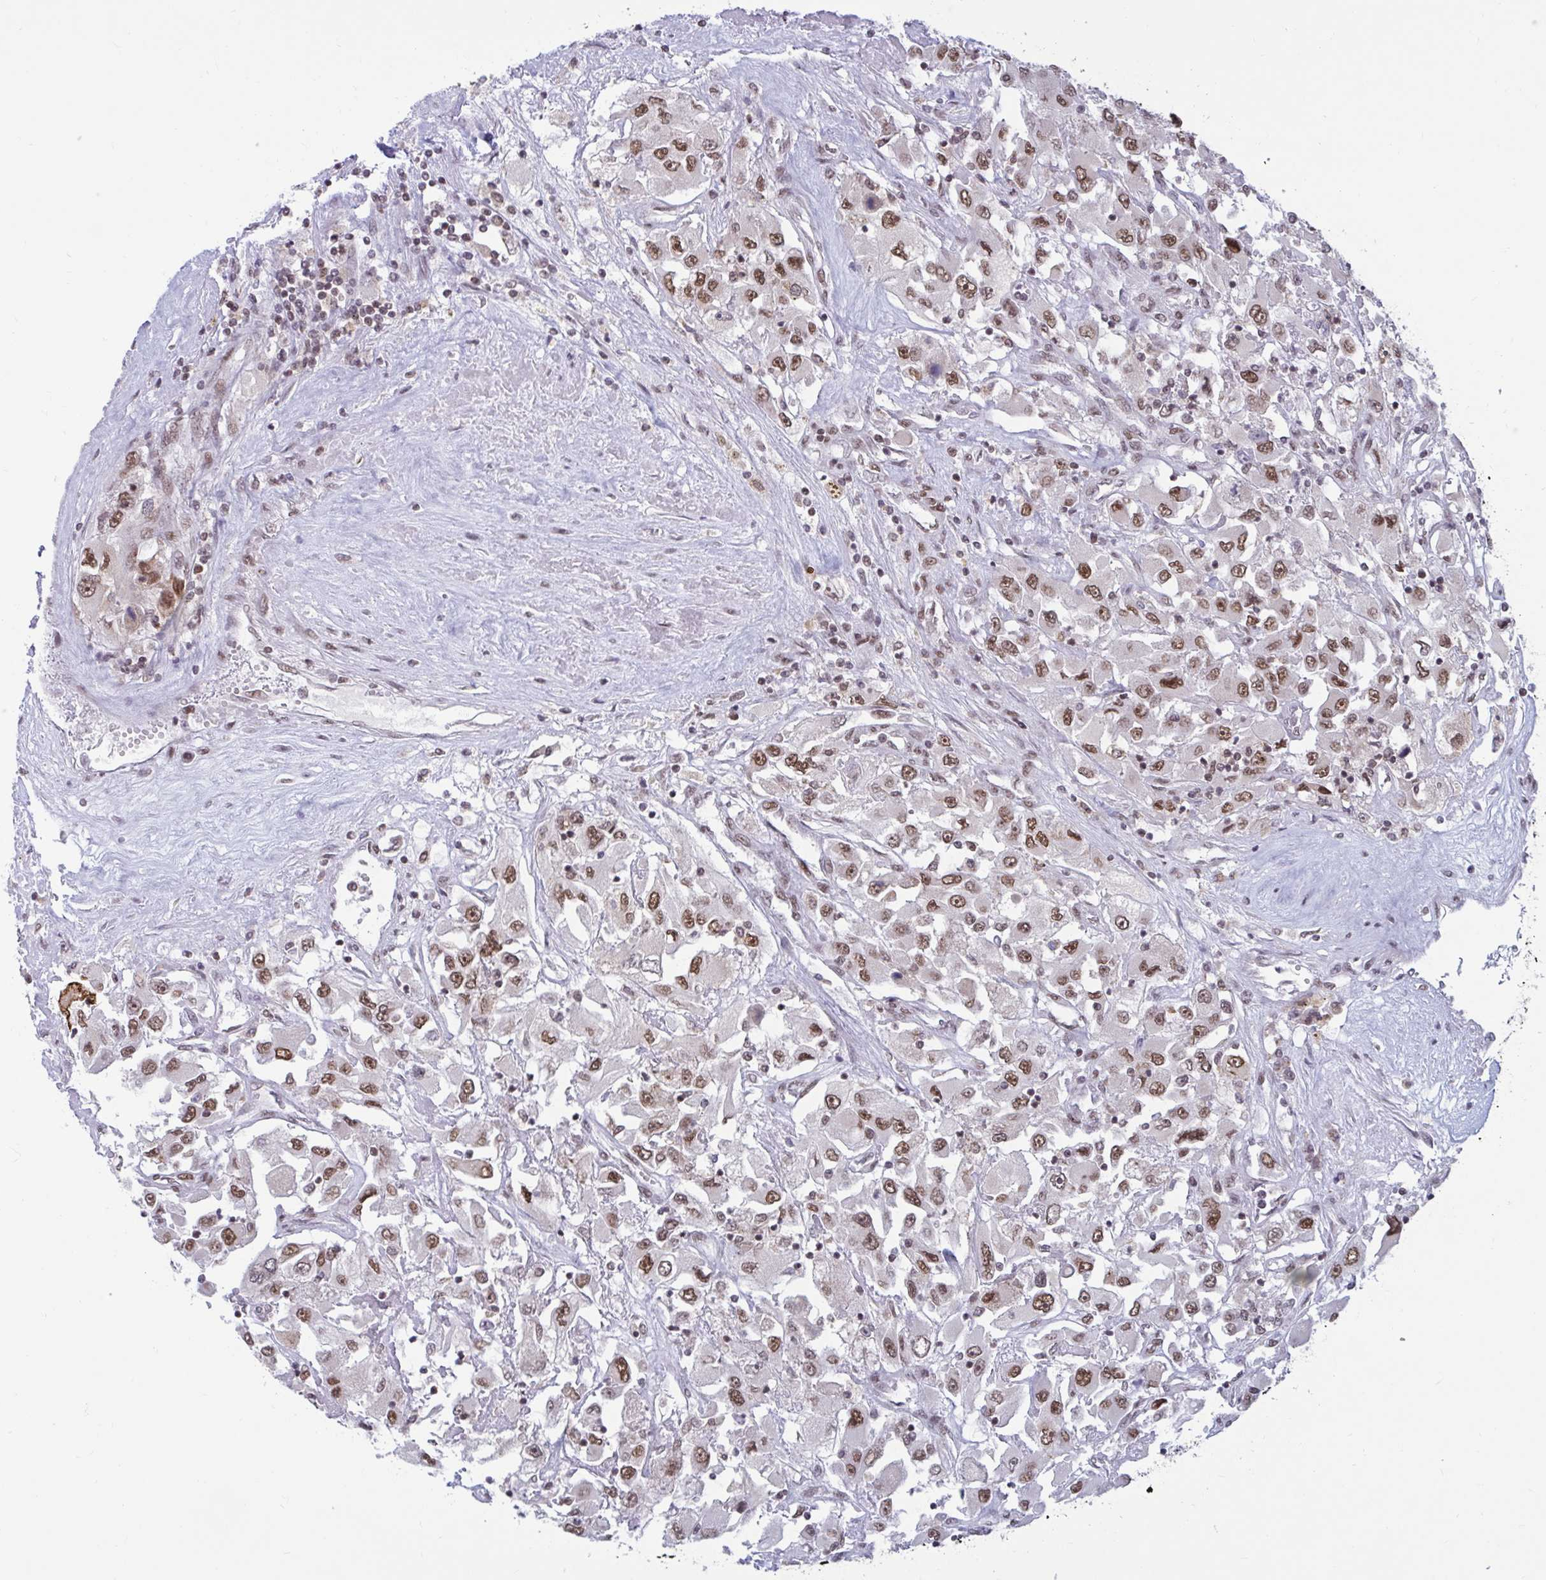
{"staining": {"intensity": "moderate", "quantity": ">75%", "location": "nuclear"}, "tissue": "renal cancer", "cell_type": "Tumor cells", "image_type": "cancer", "snomed": [{"axis": "morphology", "description": "Adenocarcinoma, NOS"}, {"axis": "topography", "description": "Kidney"}], "caption": "An image of human renal cancer (adenocarcinoma) stained for a protein demonstrates moderate nuclear brown staining in tumor cells.", "gene": "PHF10", "patient": {"sex": "female", "age": 52}}